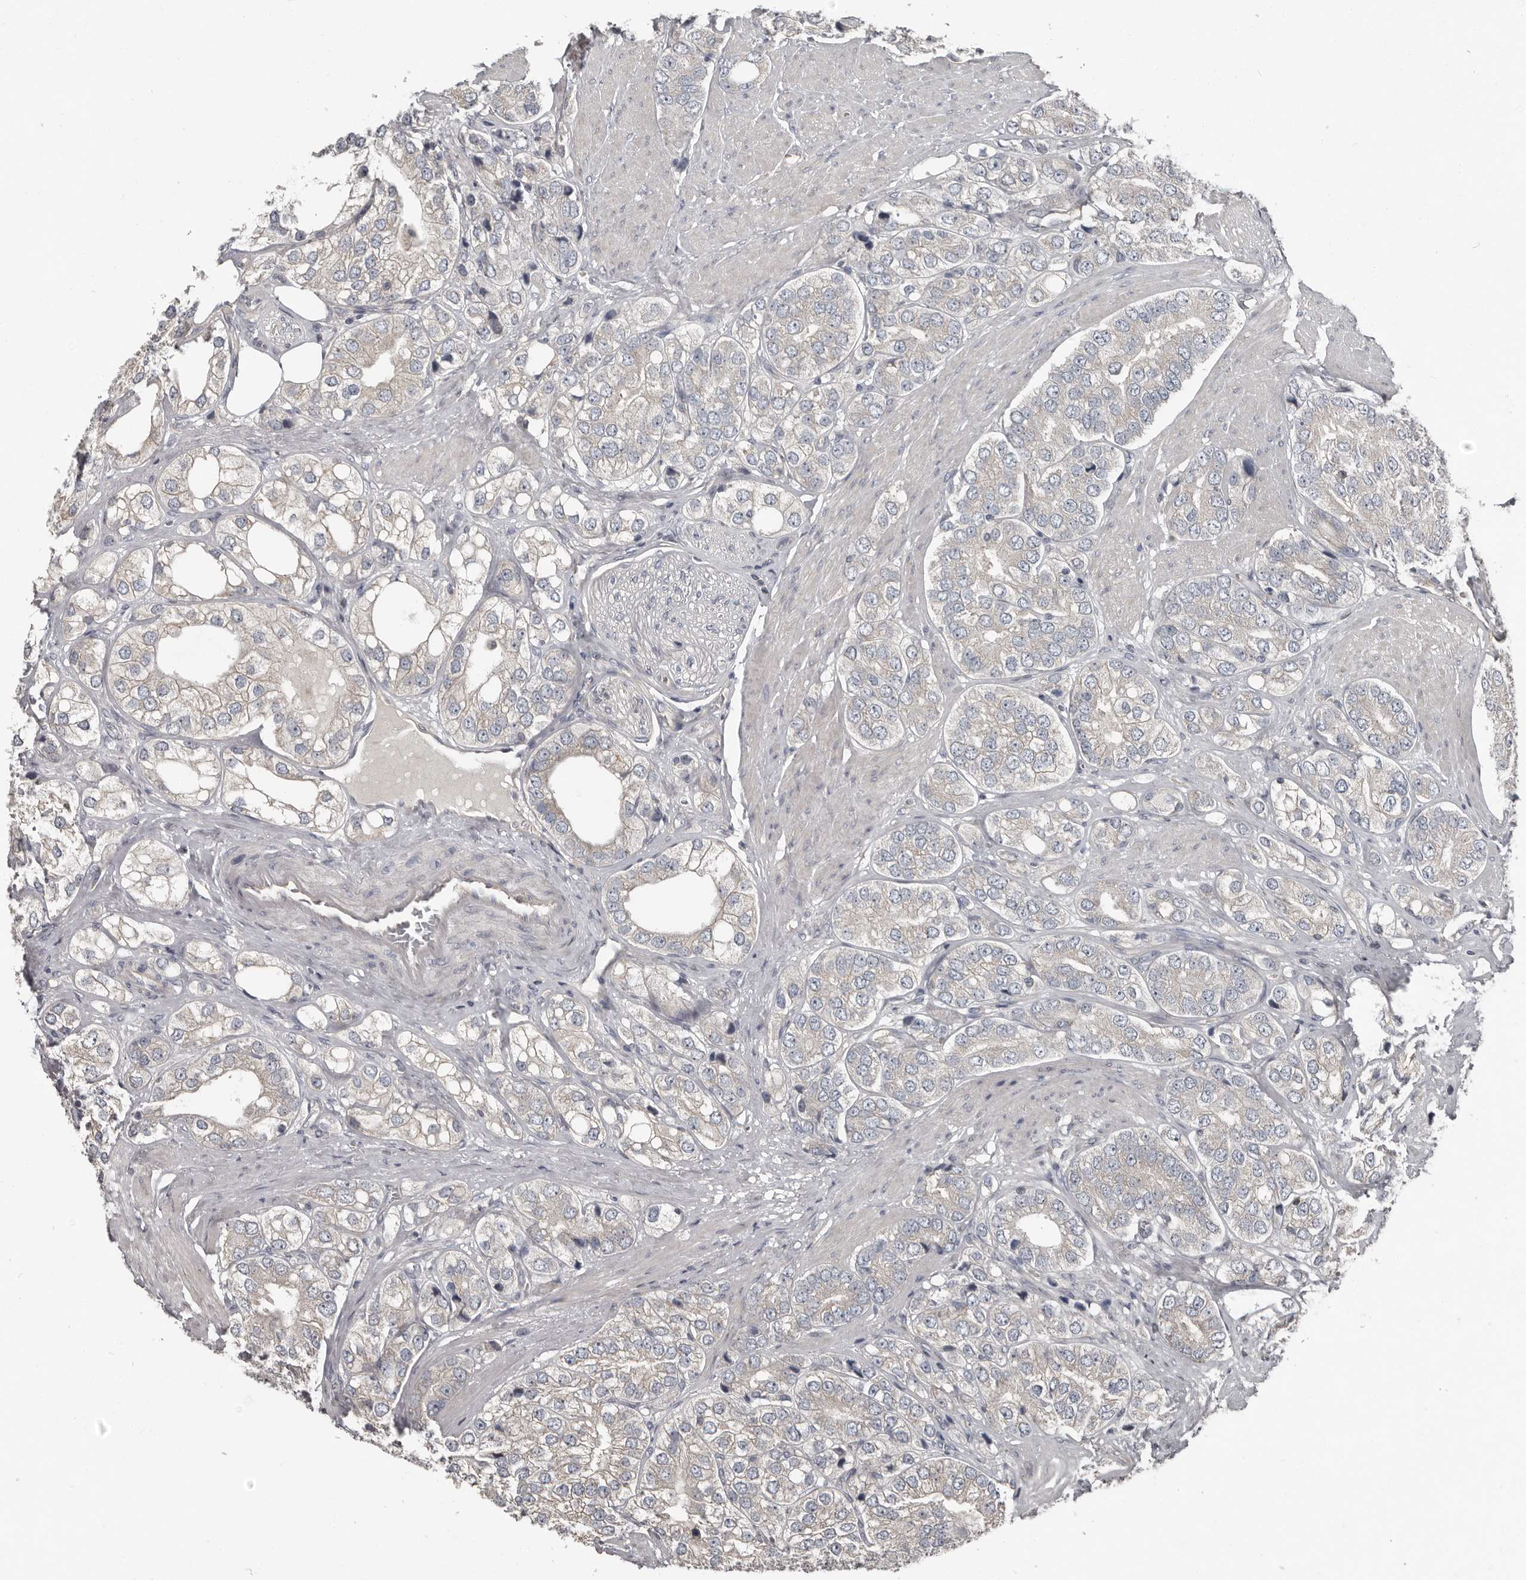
{"staining": {"intensity": "negative", "quantity": "none", "location": "none"}, "tissue": "prostate cancer", "cell_type": "Tumor cells", "image_type": "cancer", "snomed": [{"axis": "morphology", "description": "Adenocarcinoma, High grade"}, {"axis": "topography", "description": "Prostate"}], "caption": "A photomicrograph of human prostate cancer is negative for staining in tumor cells.", "gene": "CA6", "patient": {"sex": "male", "age": 50}}